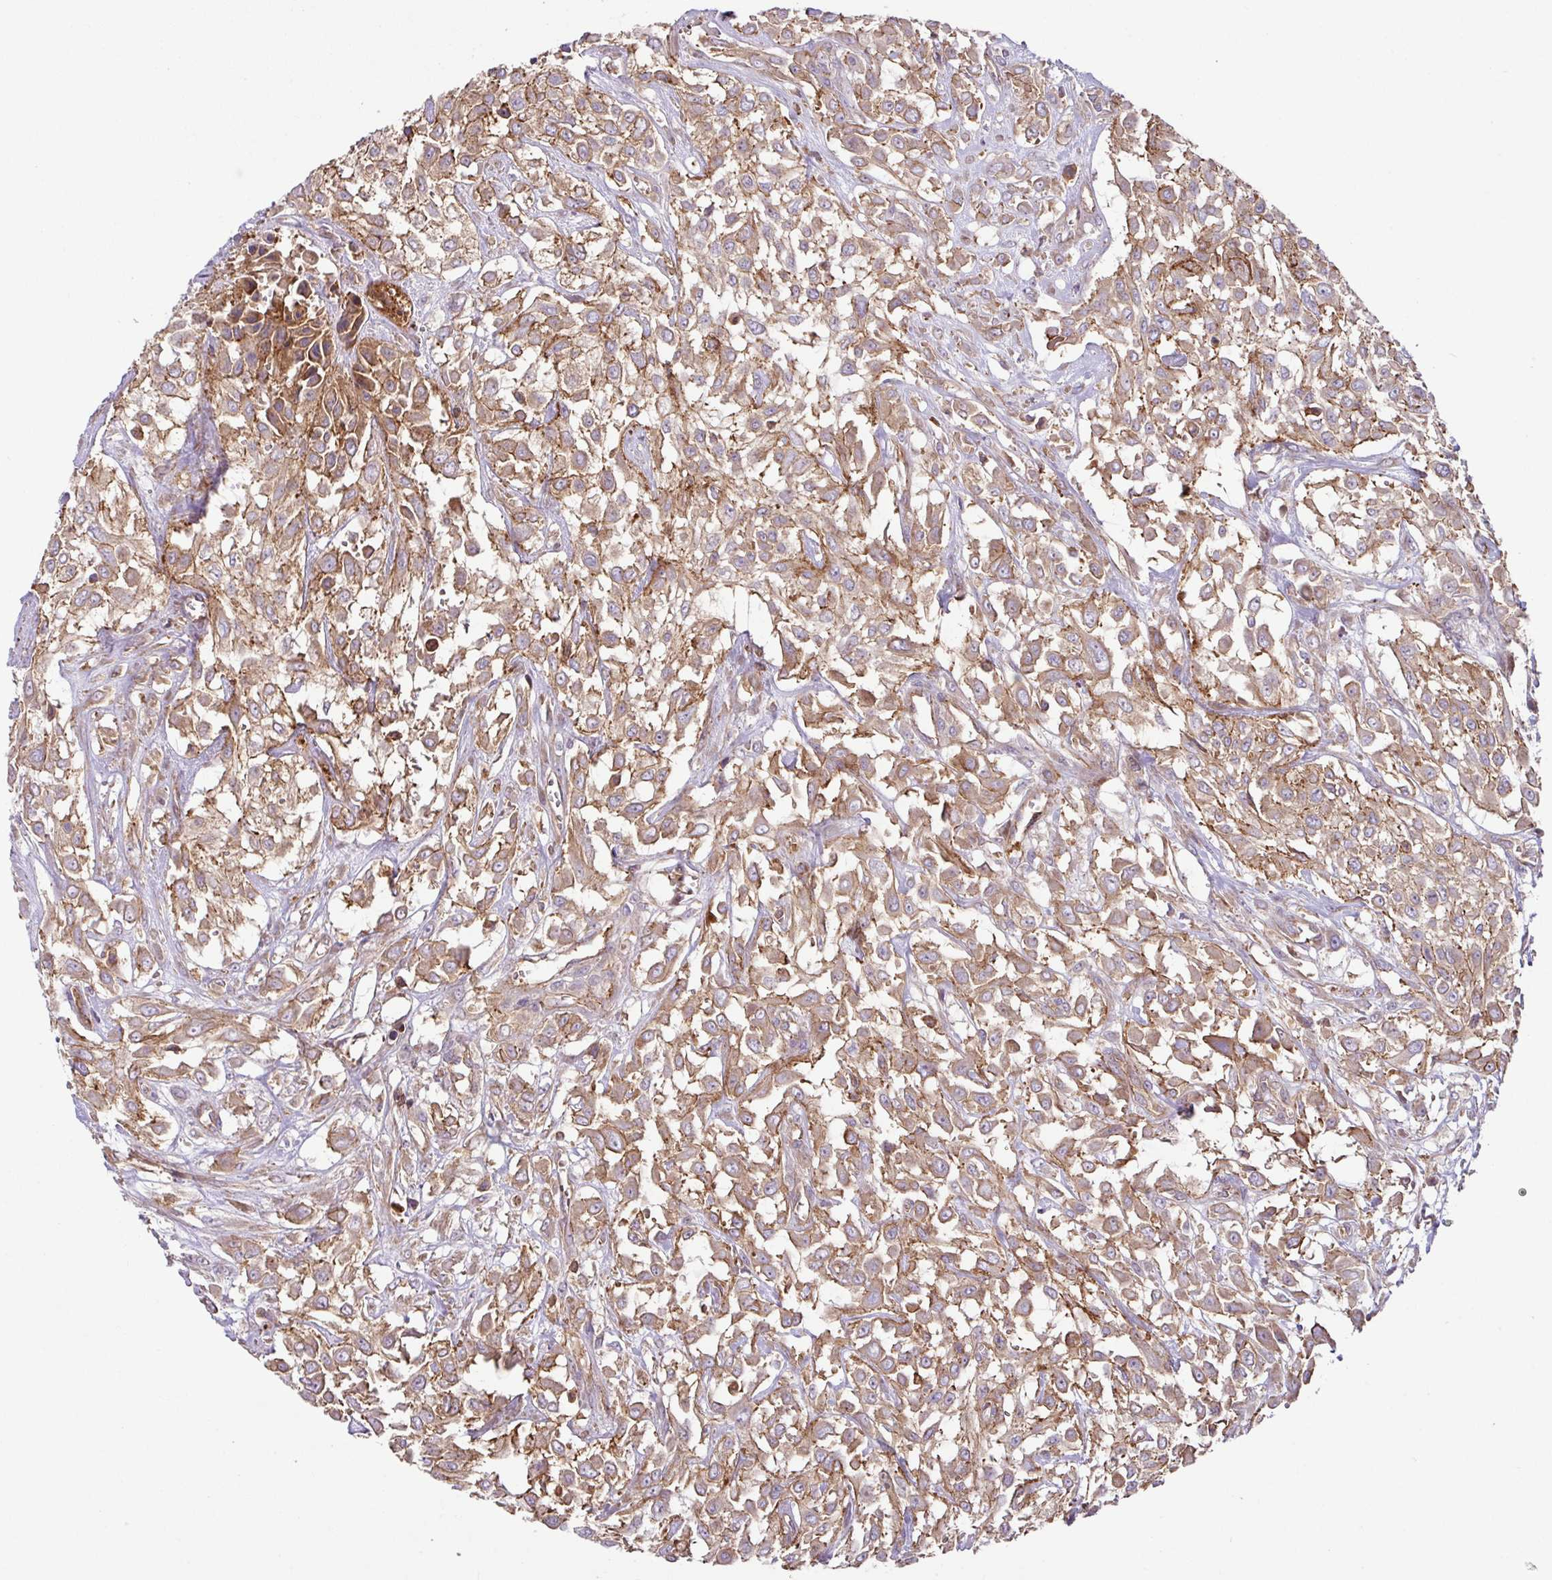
{"staining": {"intensity": "moderate", "quantity": ">75%", "location": "cytoplasmic/membranous"}, "tissue": "urothelial cancer", "cell_type": "Tumor cells", "image_type": "cancer", "snomed": [{"axis": "morphology", "description": "Urothelial carcinoma, High grade"}, {"axis": "topography", "description": "Urinary bladder"}], "caption": "IHC histopathology image of neoplastic tissue: urothelial cancer stained using IHC exhibits medium levels of moderate protein expression localized specifically in the cytoplasmic/membranous of tumor cells, appearing as a cytoplasmic/membranous brown color.", "gene": "RIC1", "patient": {"sex": "male", "age": 57}}